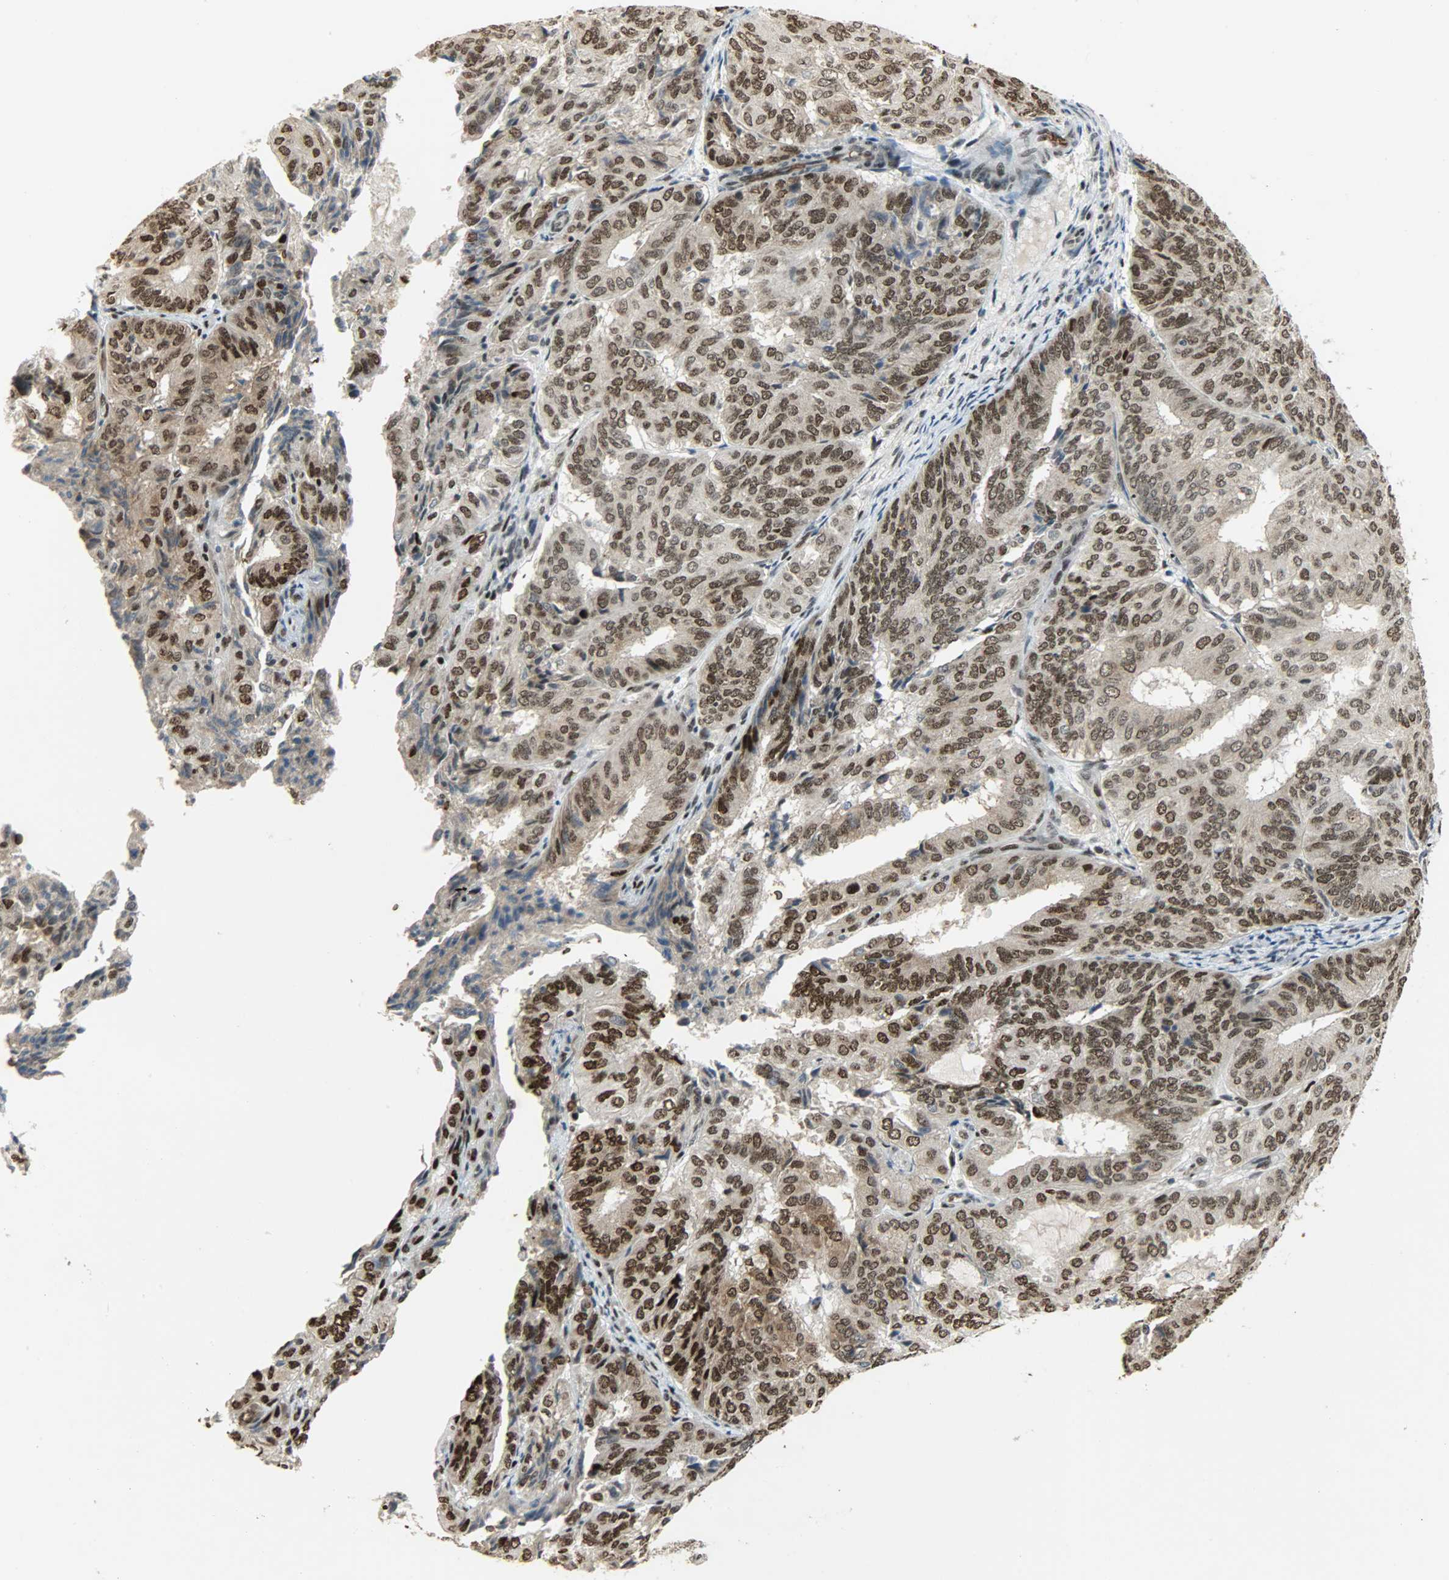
{"staining": {"intensity": "strong", "quantity": ">75%", "location": "cytoplasmic/membranous,nuclear"}, "tissue": "endometrial cancer", "cell_type": "Tumor cells", "image_type": "cancer", "snomed": [{"axis": "morphology", "description": "Adenocarcinoma, NOS"}, {"axis": "topography", "description": "Uterus"}], "caption": "Tumor cells show high levels of strong cytoplasmic/membranous and nuclear staining in approximately >75% of cells in human endometrial cancer.", "gene": "SNAI1", "patient": {"sex": "female", "age": 60}}